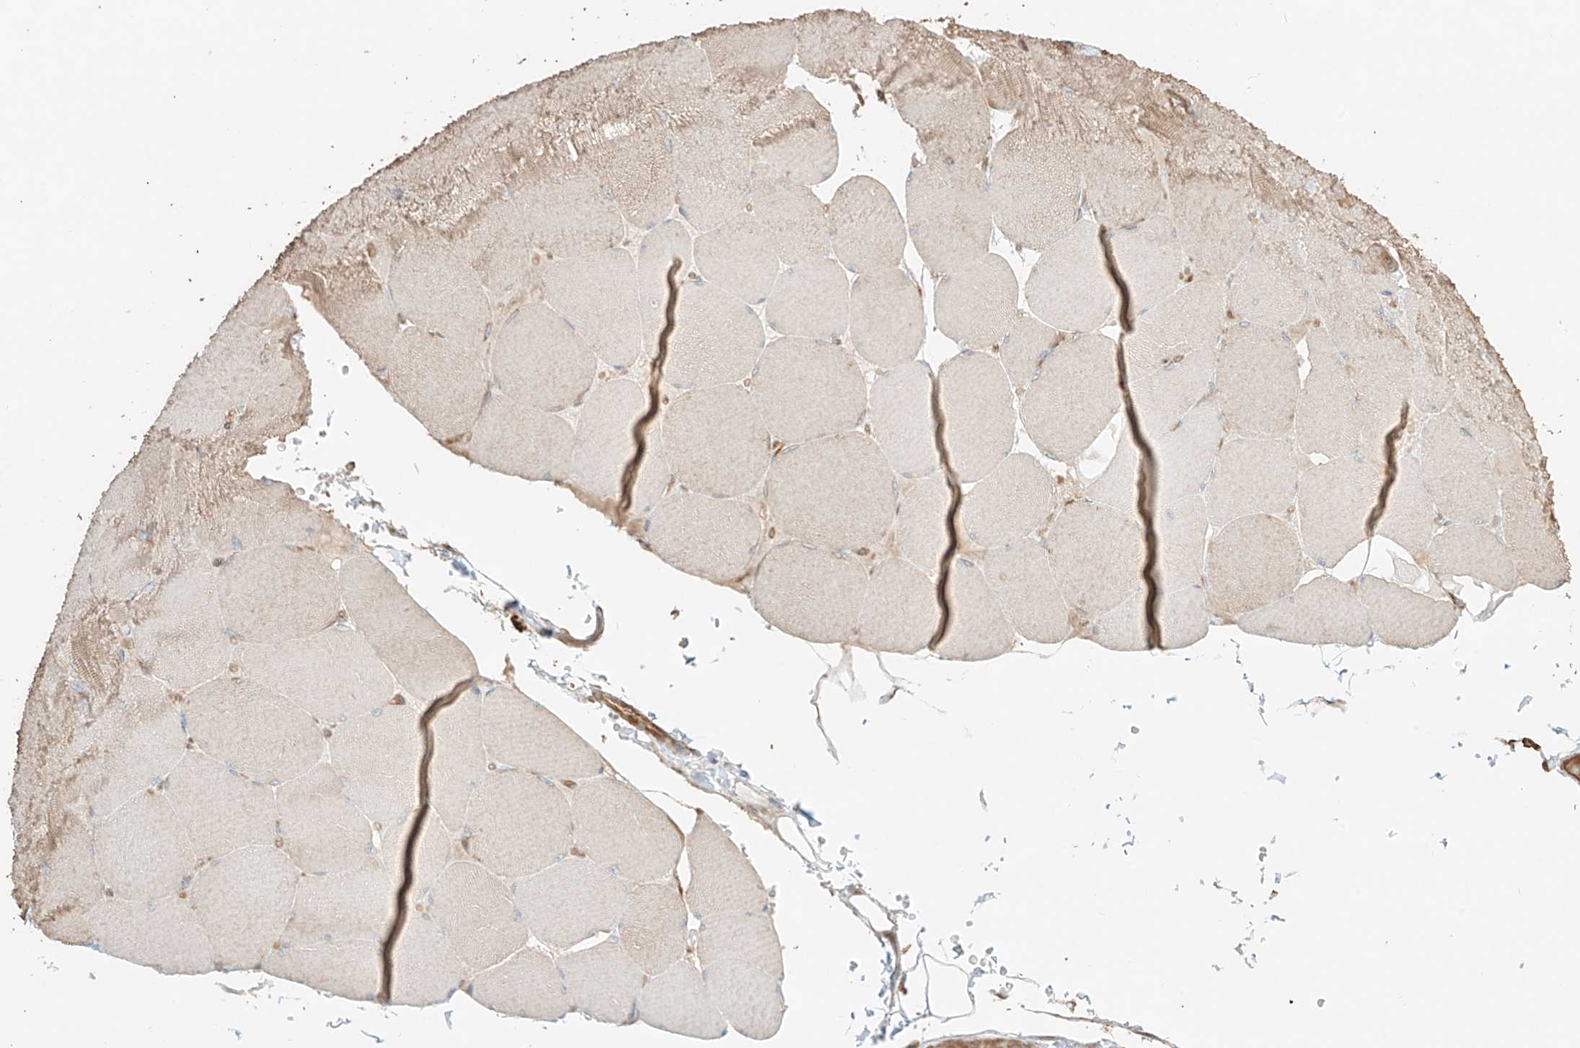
{"staining": {"intensity": "weak", "quantity": "25%-75%", "location": "cytoplasmic/membranous"}, "tissue": "skeletal muscle", "cell_type": "Myocytes", "image_type": "normal", "snomed": [{"axis": "morphology", "description": "Normal tissue, NOS"}, {"axis": "topography", "description": "Skeletal muscle"}, {"axis": "topography", "description": "Head-Neck"}], "caption": "A low amount of weak cytoplasmic/membranous expression is seen in about 25%-75% of myocytes in benign skeletal muscle.", "gene": "CCDC115", "patient": {"sex": "male", "age": 66}}